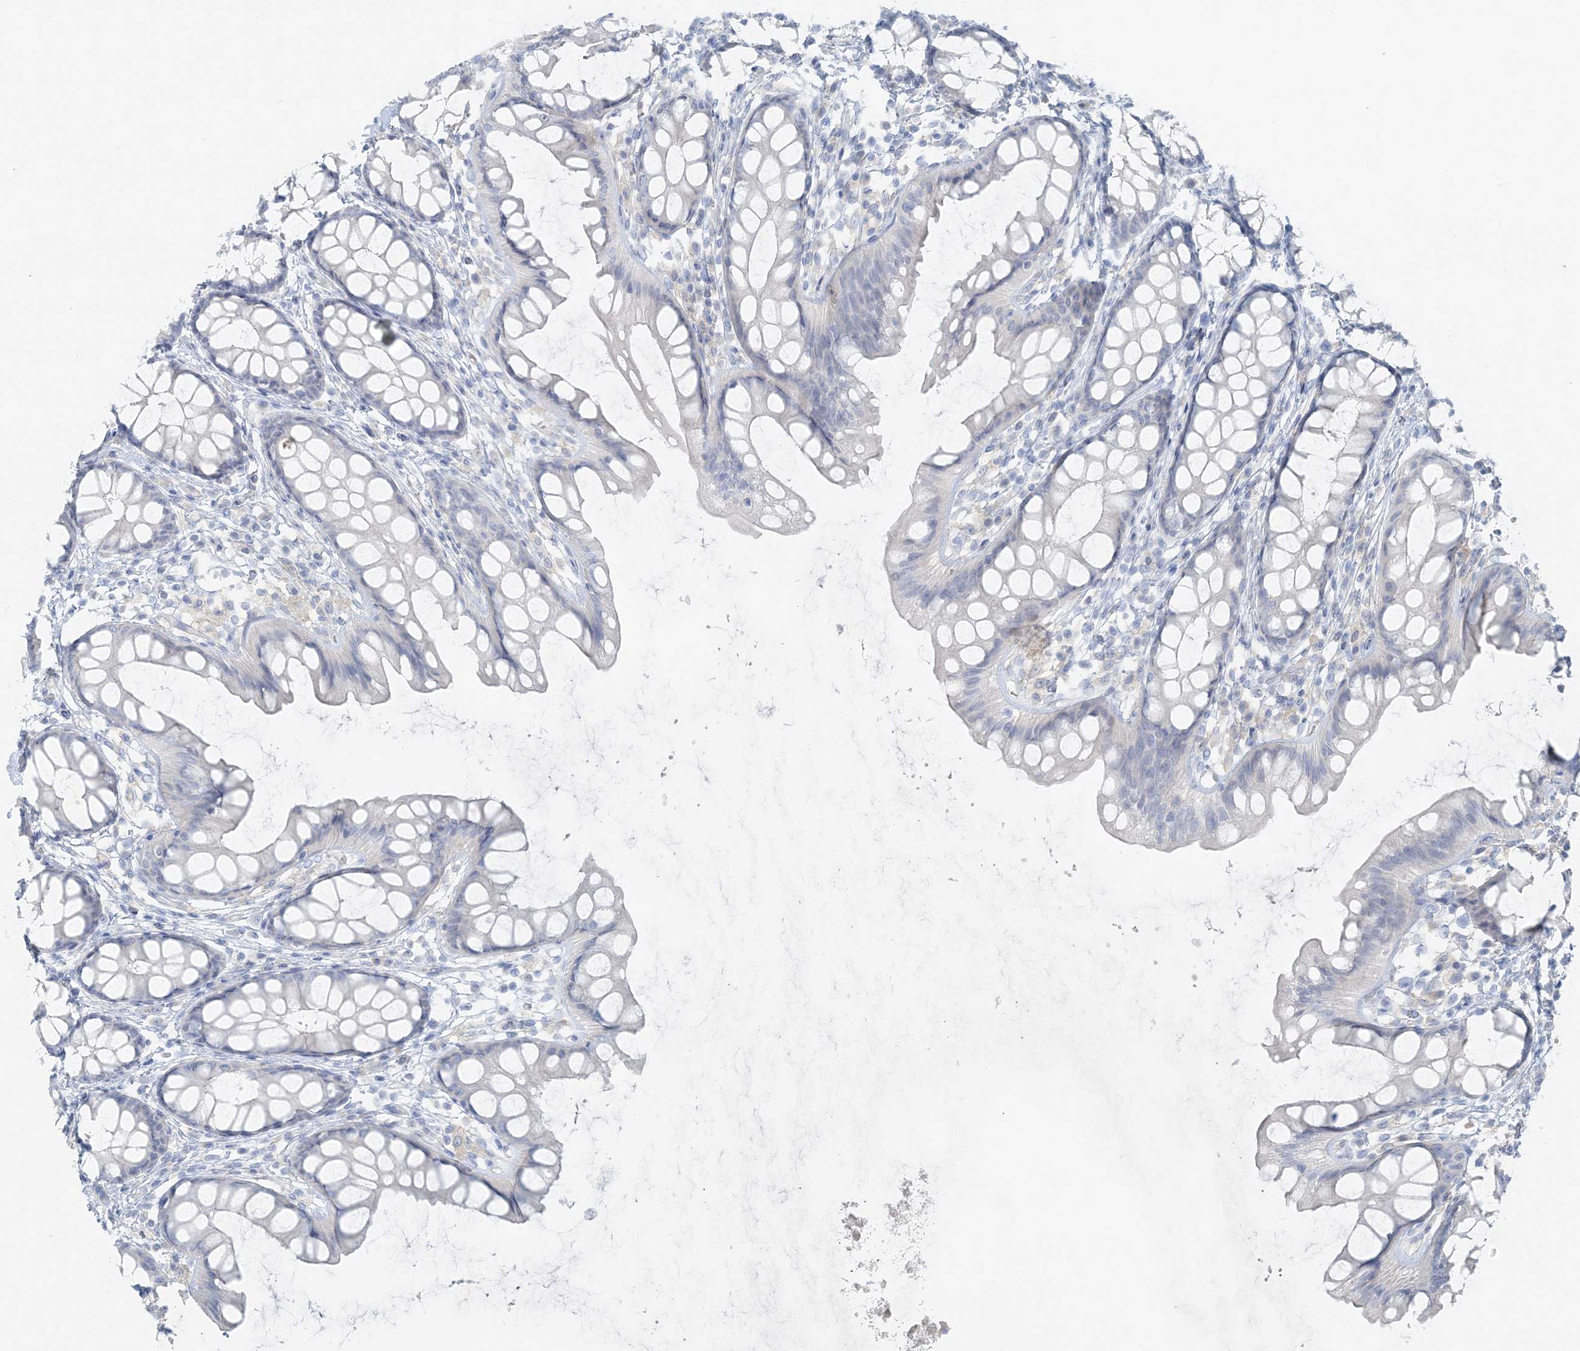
{"staining": {"intensity": "negative", "quantity": "none", "location": "none"}, "tissue": "rectum", "cell_type": "Glandular cells", "image_type": "normal", "snomed": [{"axis": "morphology", "description": "Normal tissue, NOS"}, {"axis": "topography", "description": "Rectum"}], "caption": "High power microscopy histopathology image of an immunohistochemistry (IHC) photomicrograph of normal rectum, revealing no significant expression in glandular cells.", "gene": "ATP11A", "patient": {"sex": "female", "age": 65}}